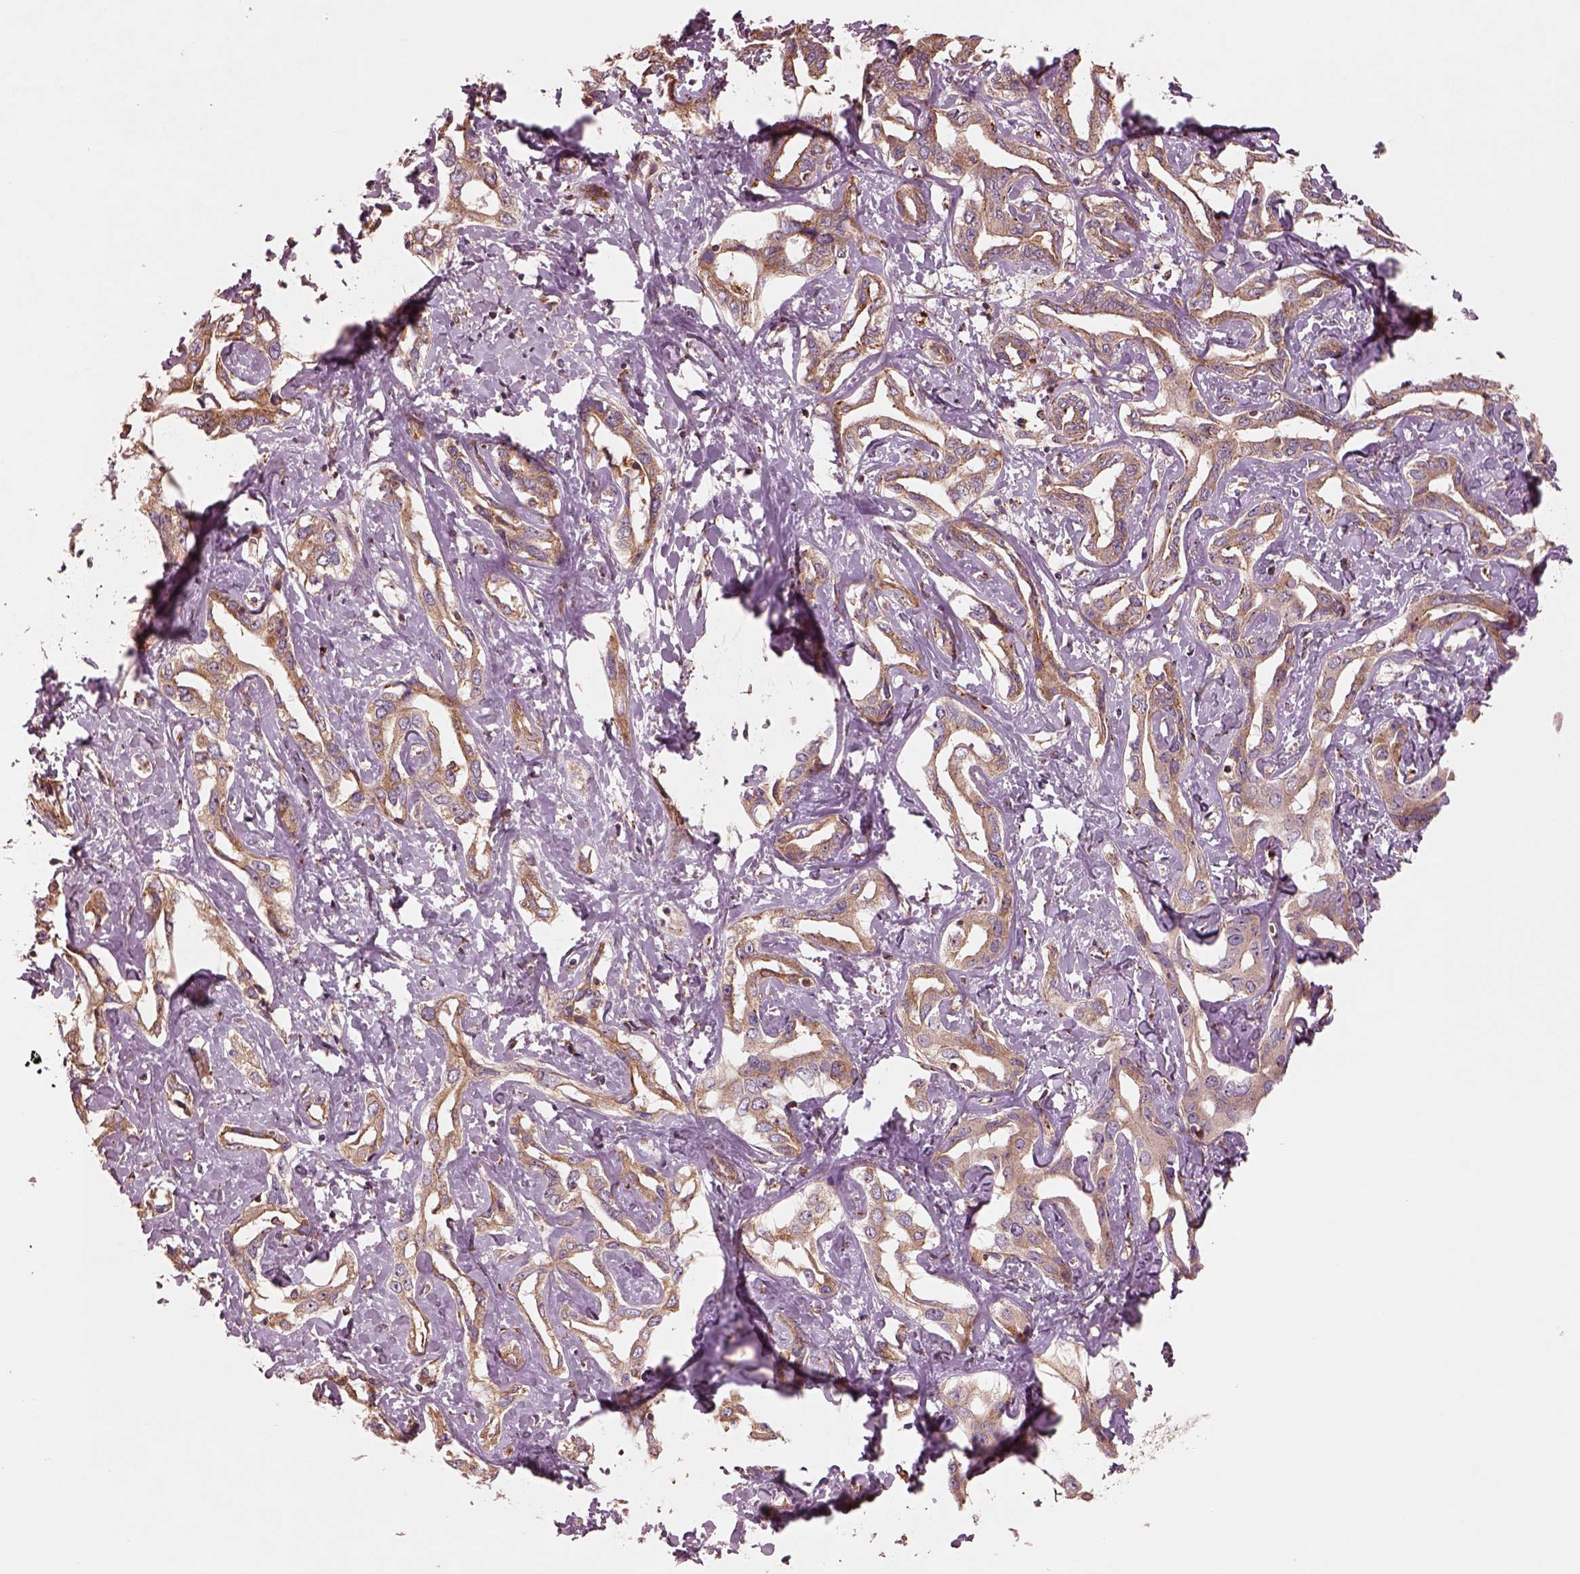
{"staining": {"intensity": "moderate", "quantity": "25%-75%", "location": "cytoplasmic/membranous"}, "tissue": "liver cancer", "cell_type": "Tumor cells", "image_type": "cancer", "snomed": [{"axis": "morphology", "description": "Cholangiocarcinoma"}, {"axis": "topography", "description": "Liver"}], "caption": "Cholangiocarcinoma (liver) stained with a protein marker shows moderate staining in tumor cells.", "gene": "ASCC2", "patient": {"sex": "male", "age": 59}}